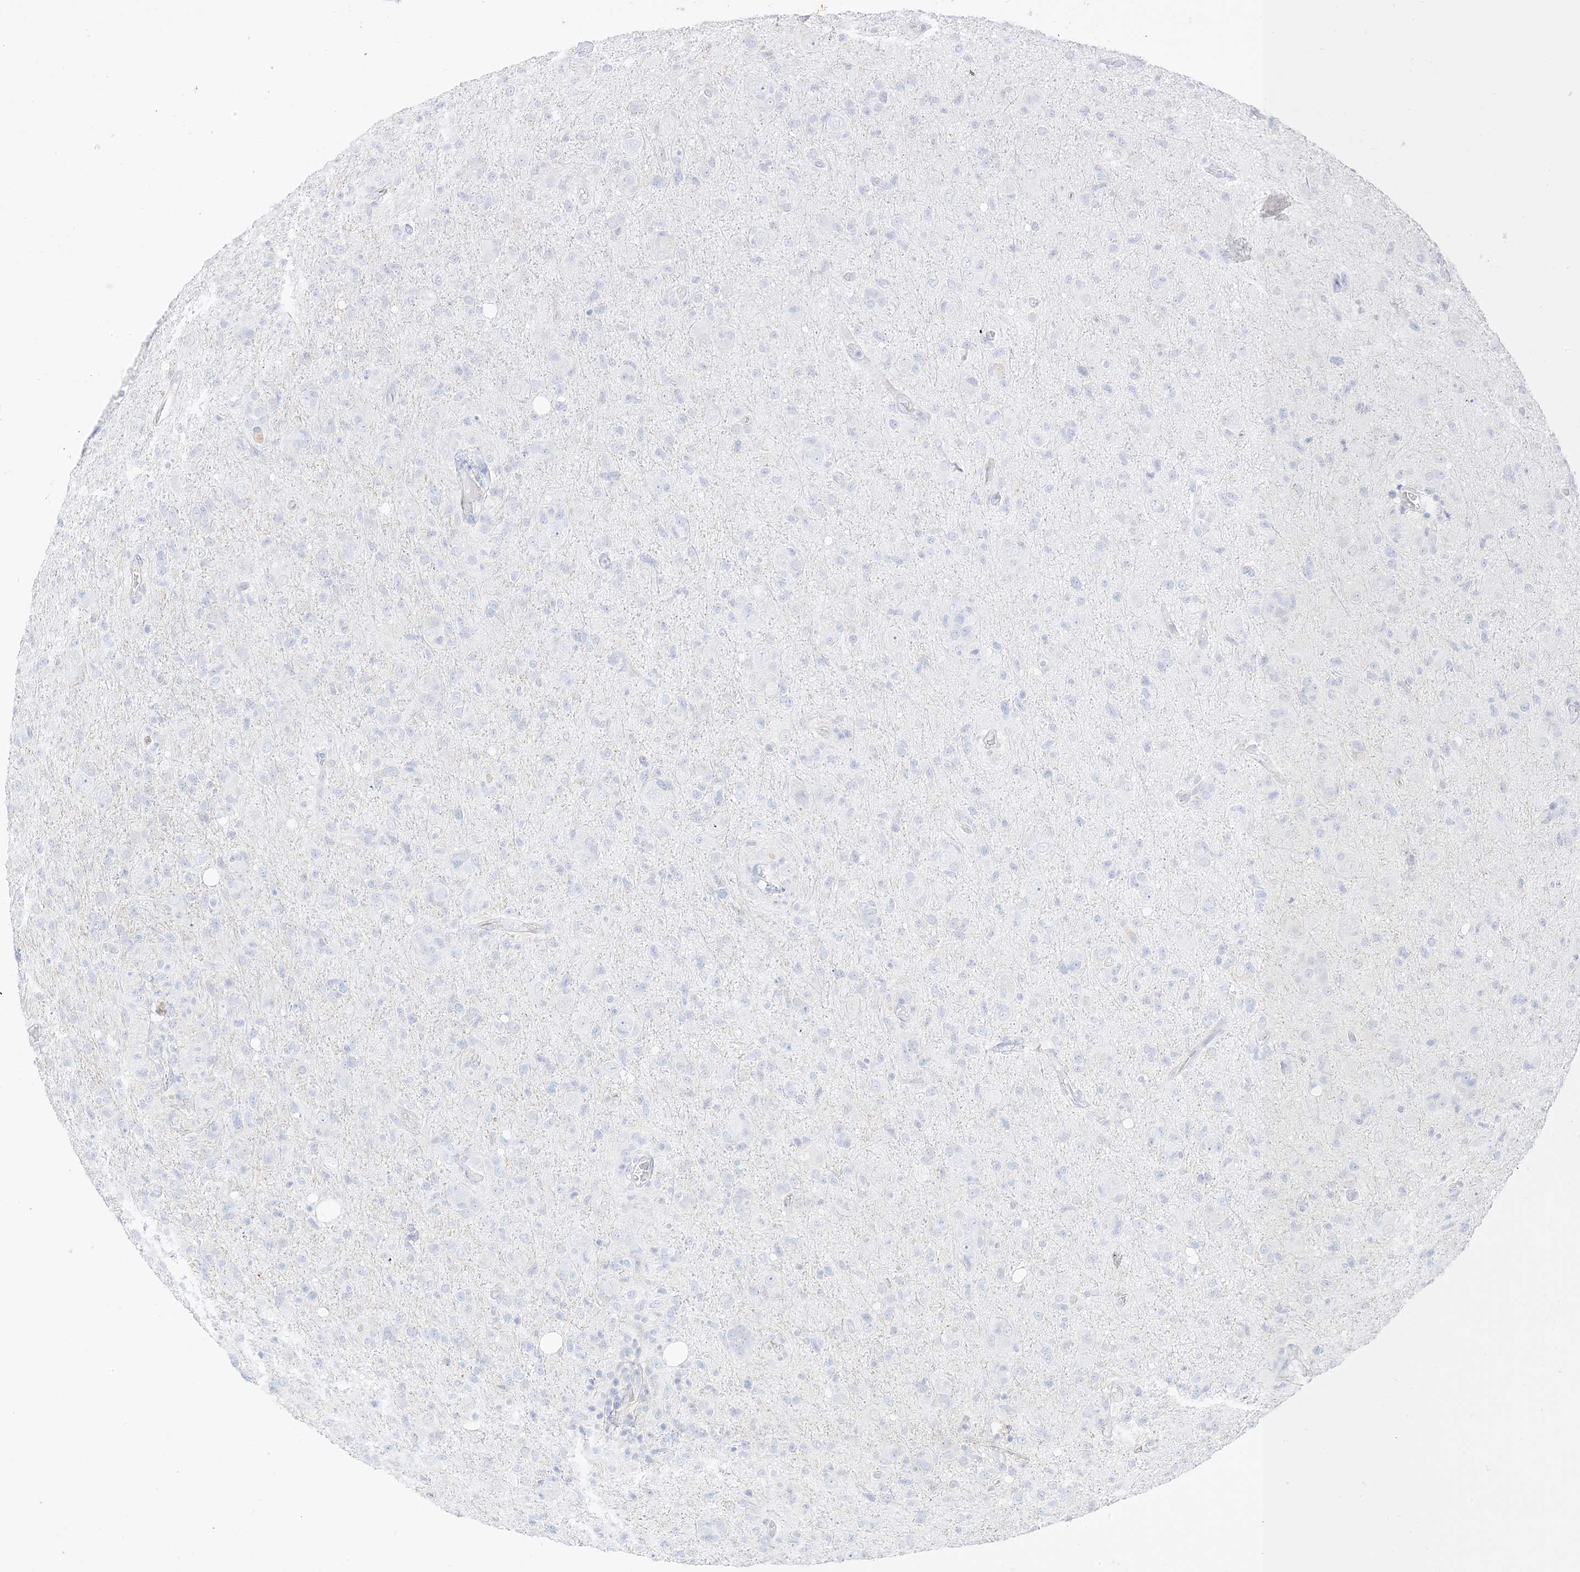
{"staining": {"intensity": "negative", "quantity": "none", "location": "none"}, "tissue": "glioma", "cell_type": "Tumor cells", "image_type": "cancer", "snomed": [{"axis": "morphology", "description": "Glioma, malignant, High grade"}, {"axis": "topography", "description": "Brain"}], "caption": "Tumor cells are negative for brown protein staining in malignant glioma (high-grade). (Brightfield microscopy of DAB immunohistochemistry at high magnification).", "gene": "RAC1", "patient": {"sex": "female", "age": 57}}